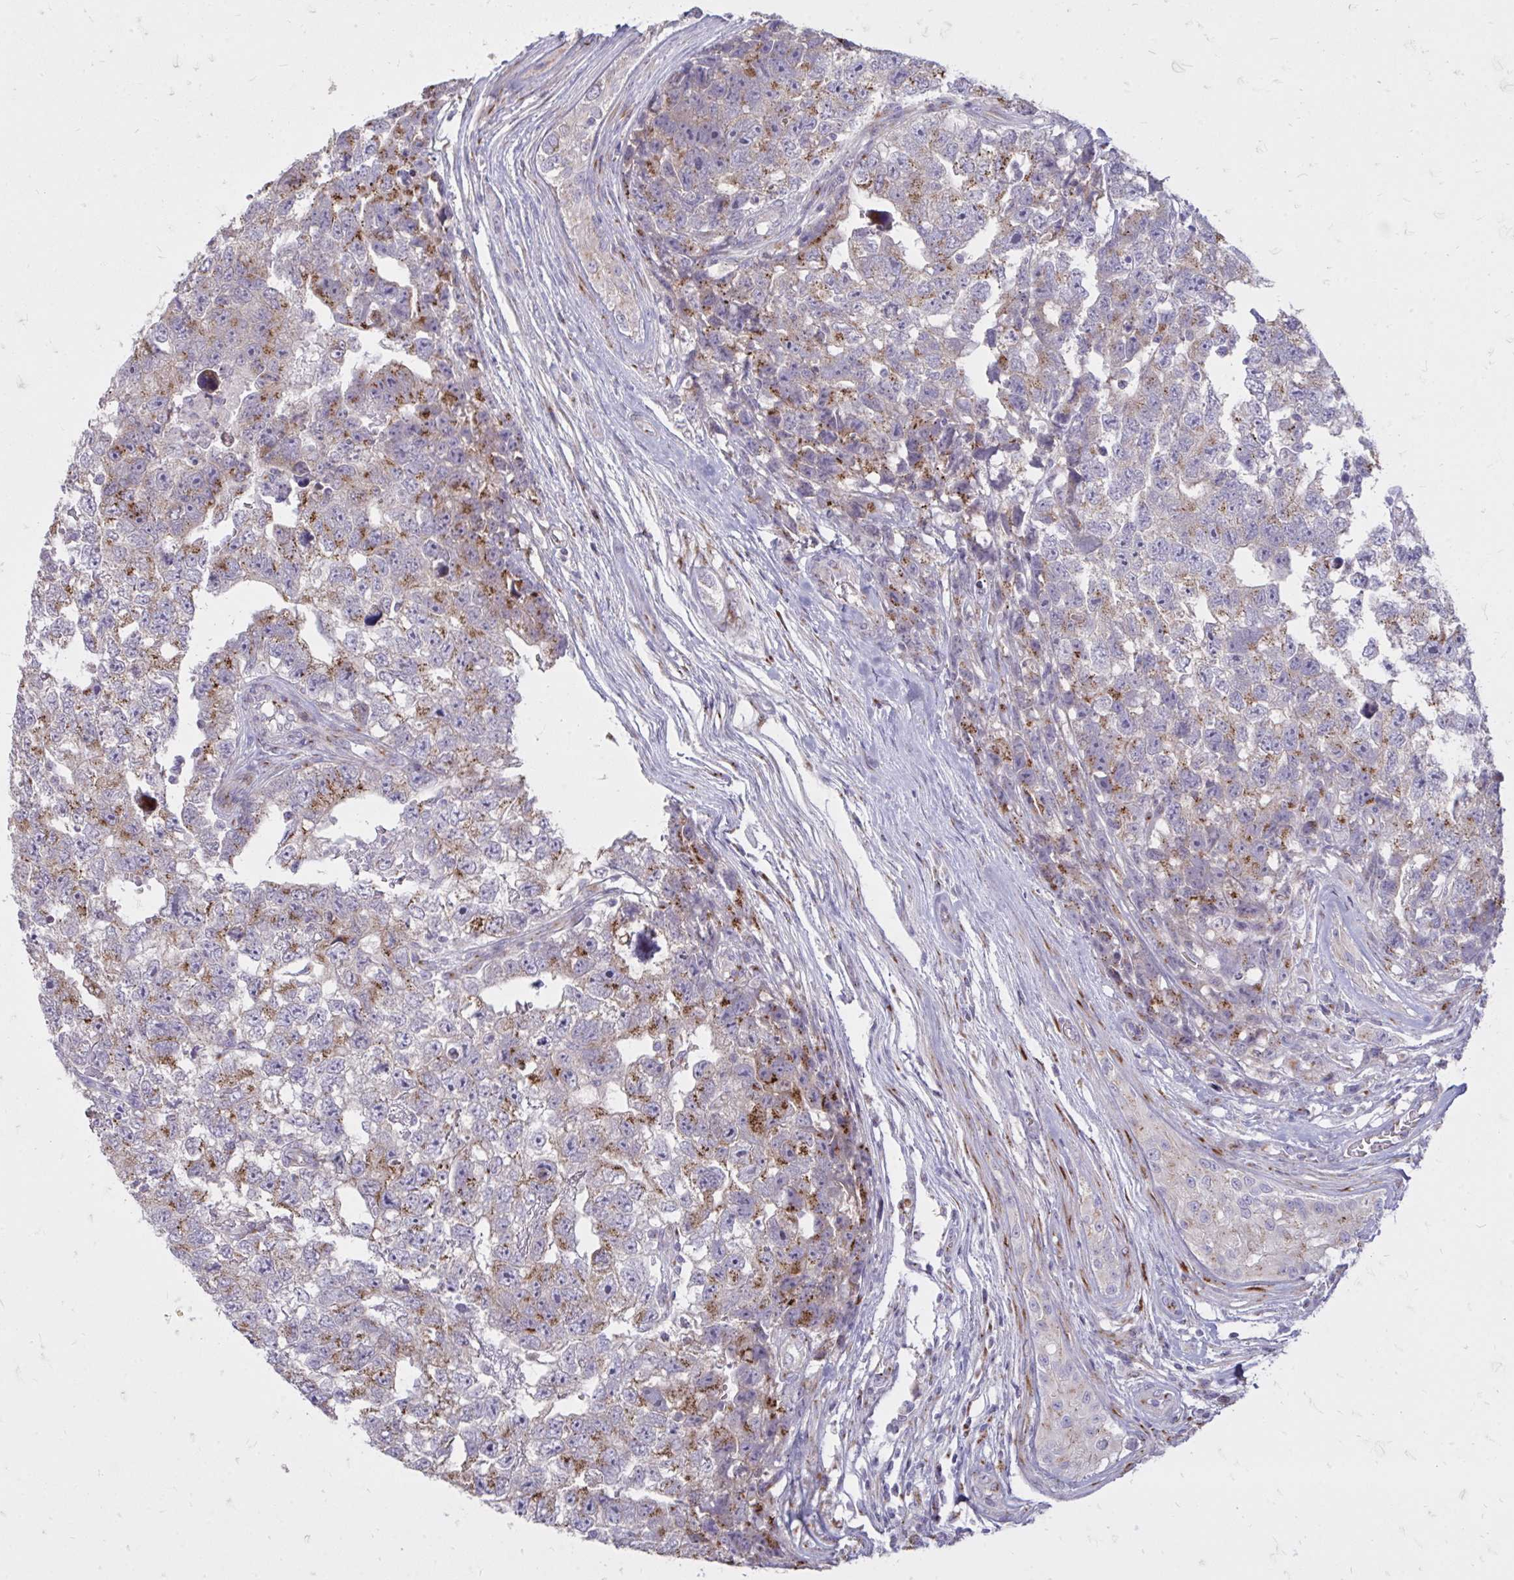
{"staining": {"intensity": "strong", "quantity": "25%-75%", "location": "cytoplasmic/membranous"}, "tissue": "testis cancer", "cell_type": "Tumor cells", "image_type": "cancer", "snomed": [{"axis": "morphology", "description": "Carcinoma, Embryonal, NOS"}, {"axis": "topography", "description": "Testis"}], "caption": "Immunohistochemical staining of testis embryonal carcinoma displays high levels of strong cytoplasmic/membranous protein positivity in about 25%-75% of tumor cells.", "gene": "RAB6B", "patient": {"sex": "male", "age": 22}}